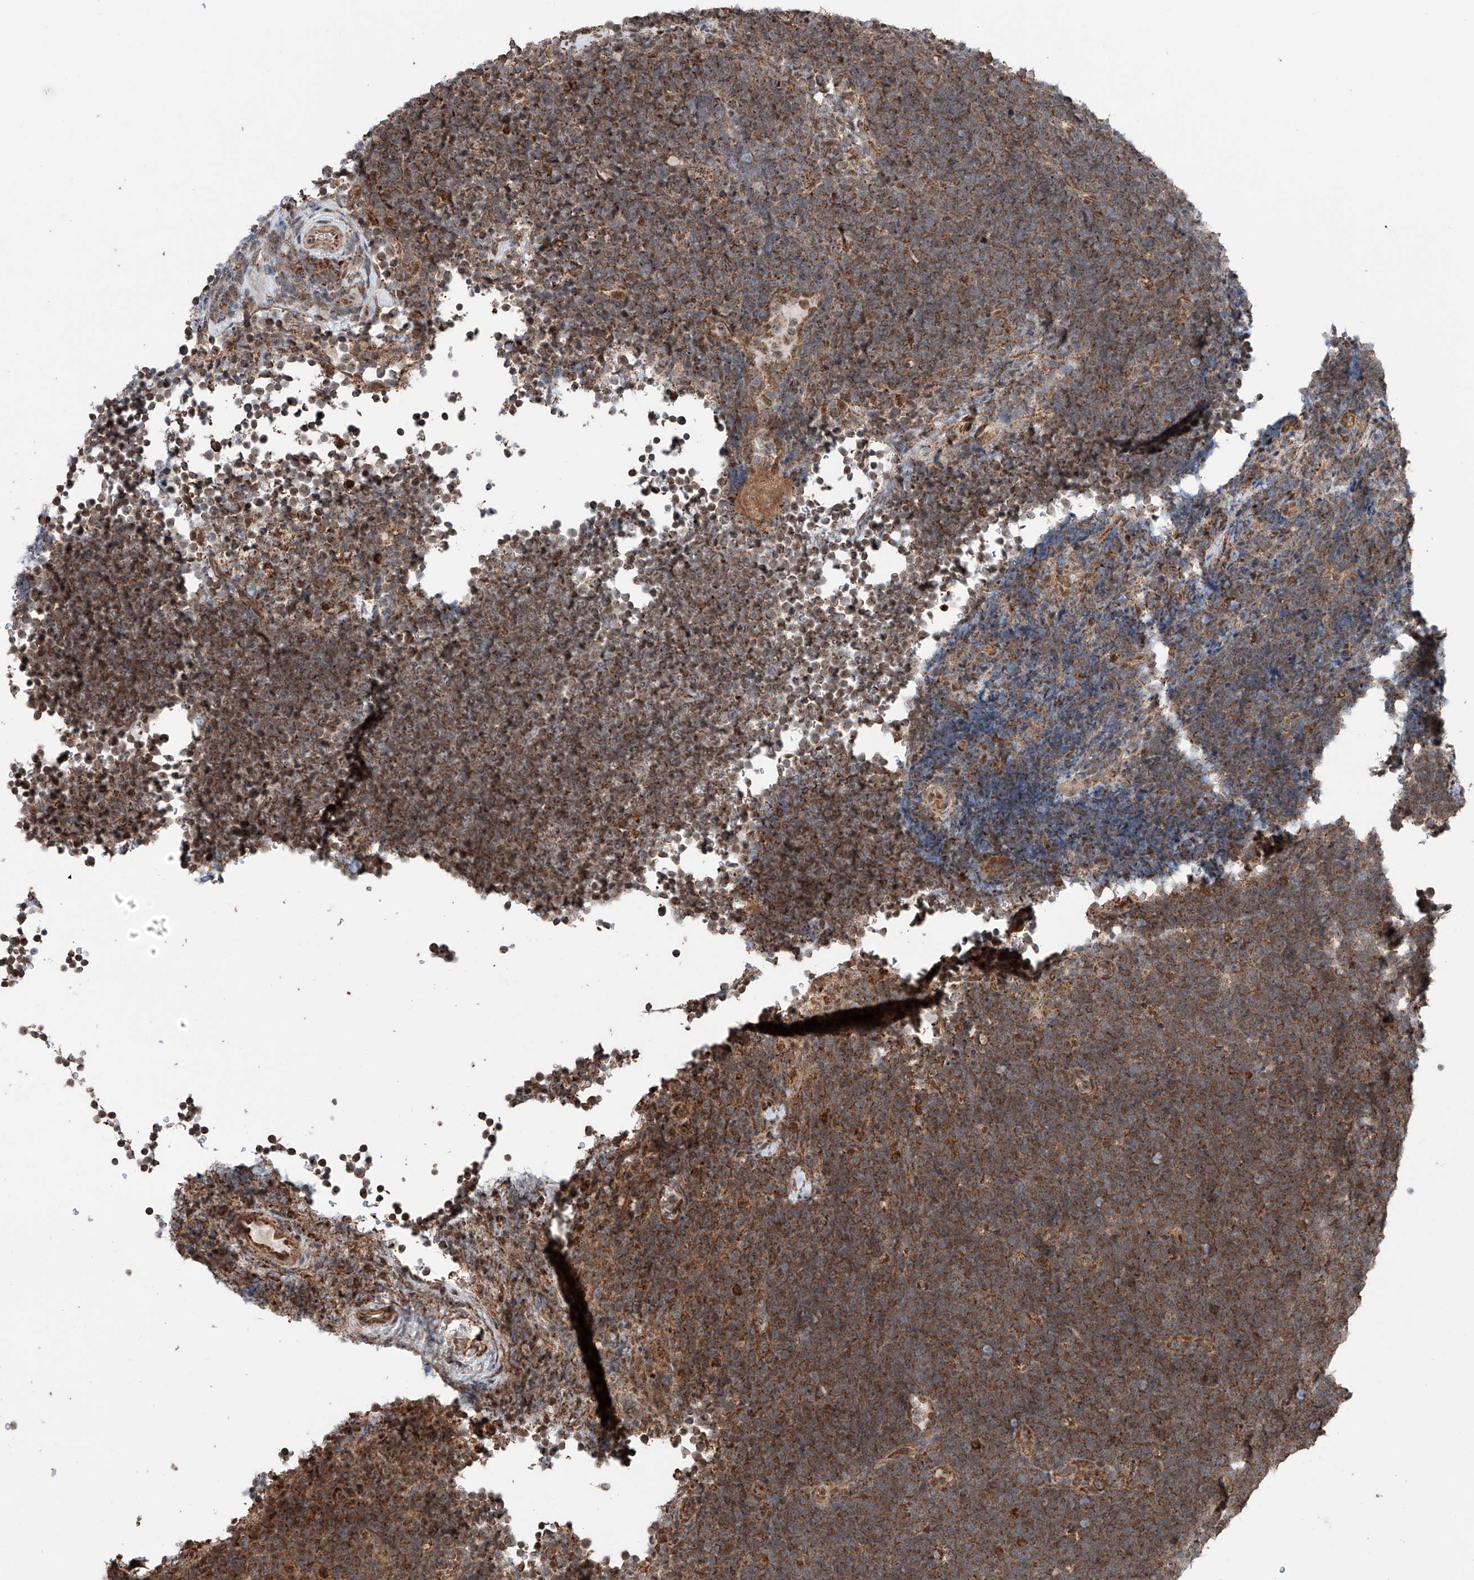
{"staining": {"intensity": "moderate", "quantity": ">75%", "location": "cytoplasmic/membranous"}, "tissue": "lymphoma", "cell_type": "Tumor cells", "image_type": "cancer", "snomed": [{"axis": "morphology", "description": "Malignant lymphoma, non-Hodgkin's type, High grade"}, {"axis": "topography", "description": "Lymph node"}], "caption": "Human lymphoma stained for a protein (brown) demonstrates moderate cytoplasmic/membranous positive expression in about >75% of tumor cells.", "gene": "ZNF445", "patient": {"sex": "male", "age": 13}}